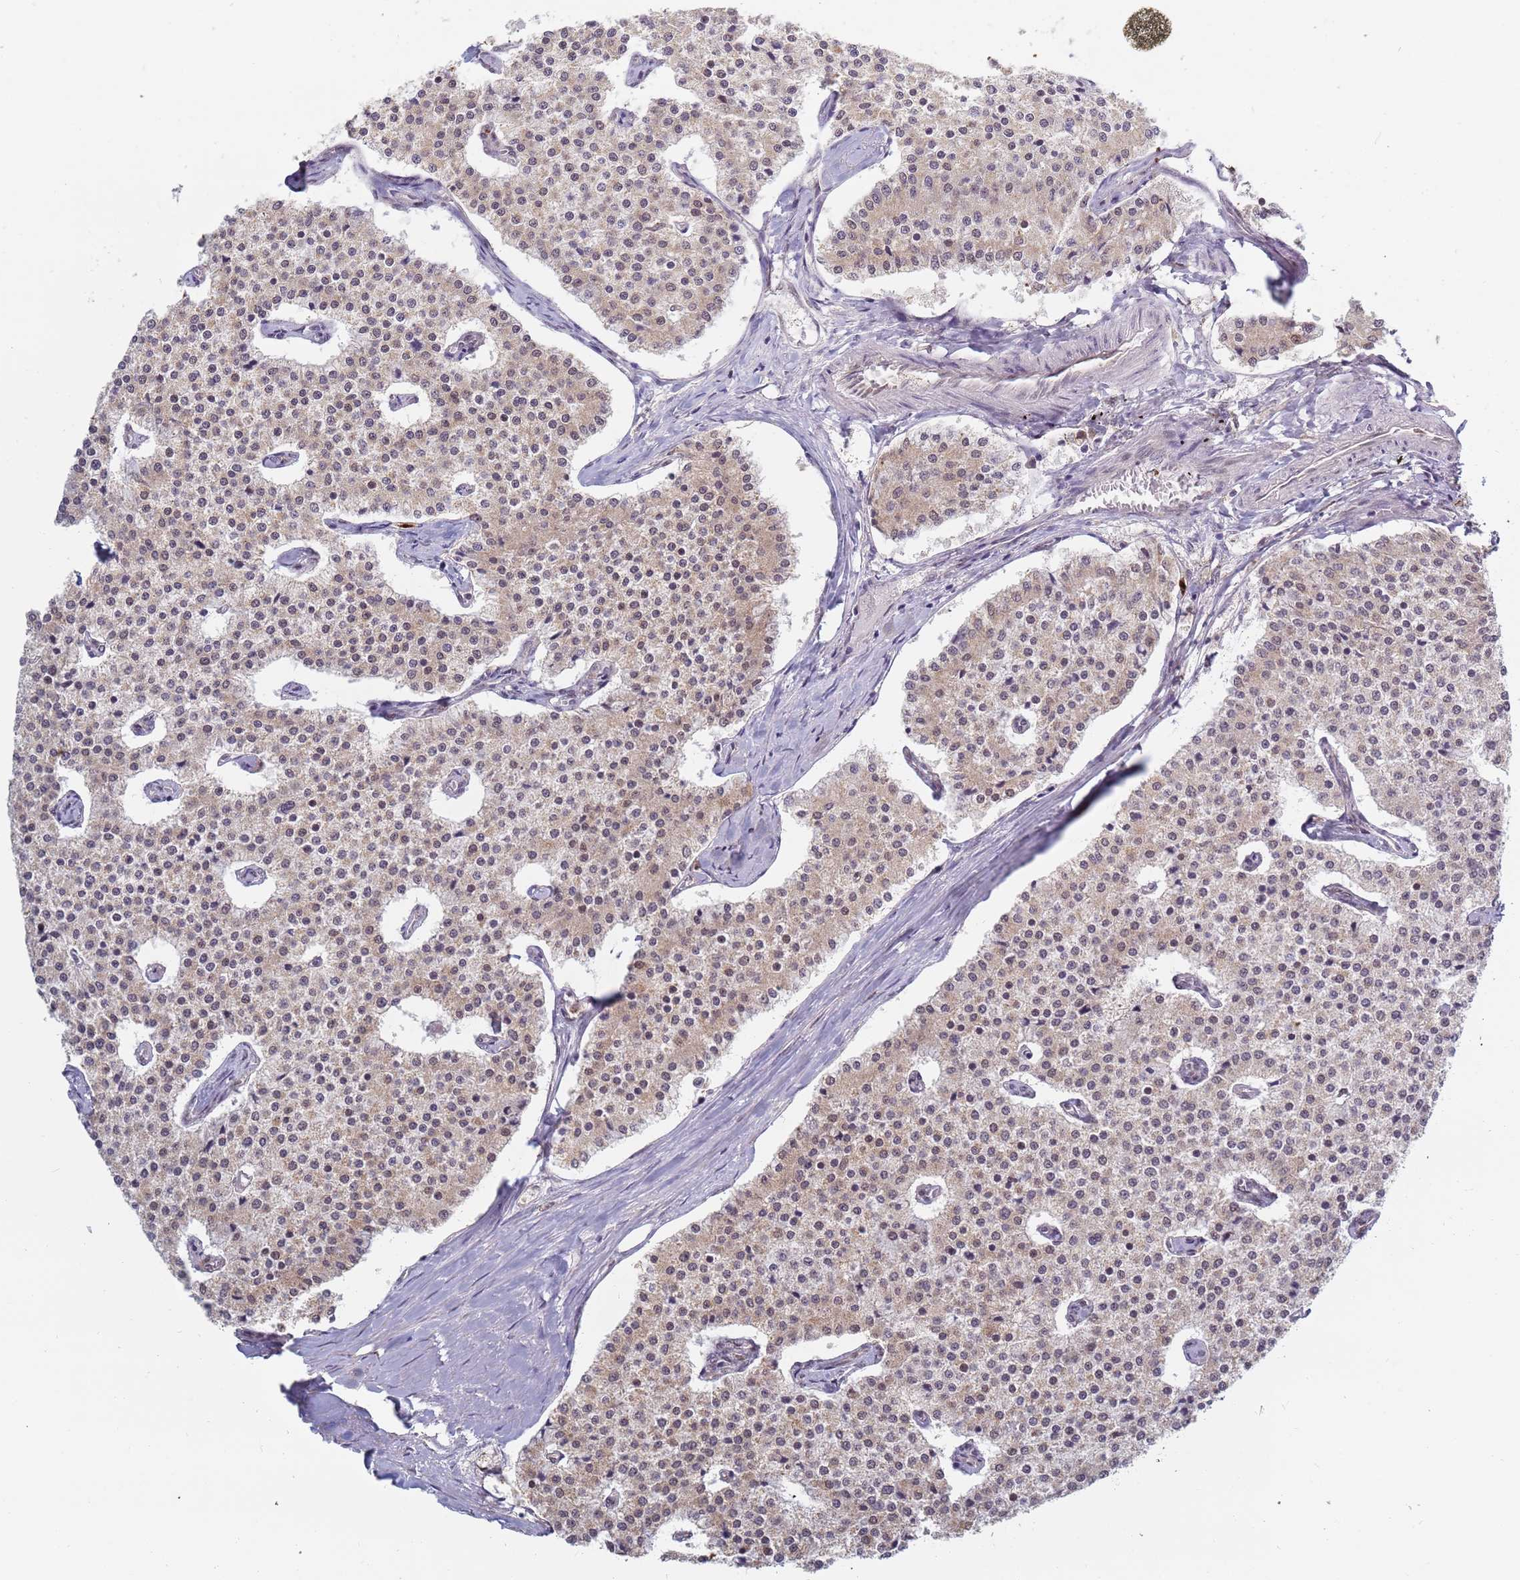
{"staining": {"intensity": "weak", "quantity": "25%-75%", "location": "cytoplasmic/membranous,nuclear"}, "tissue": "carcinoid", "cell_type": "Tumor cells", "image_type": "cancer", "snomed": [{"axis": "morphology", "description": "Carcinoid, malignant, NOS"}, {"axis": "topography", "description": "Colon"}], "caption": "A high-resolution photomicrograph shows IHC staining of malignant carcinoid, which exhibits weak cytoplasmic/membranous and nuclear positivity in approximately 25%-75% of tumor cells.", "gene": "CEP170", "patient": {"sex": "female", "age": 52}}